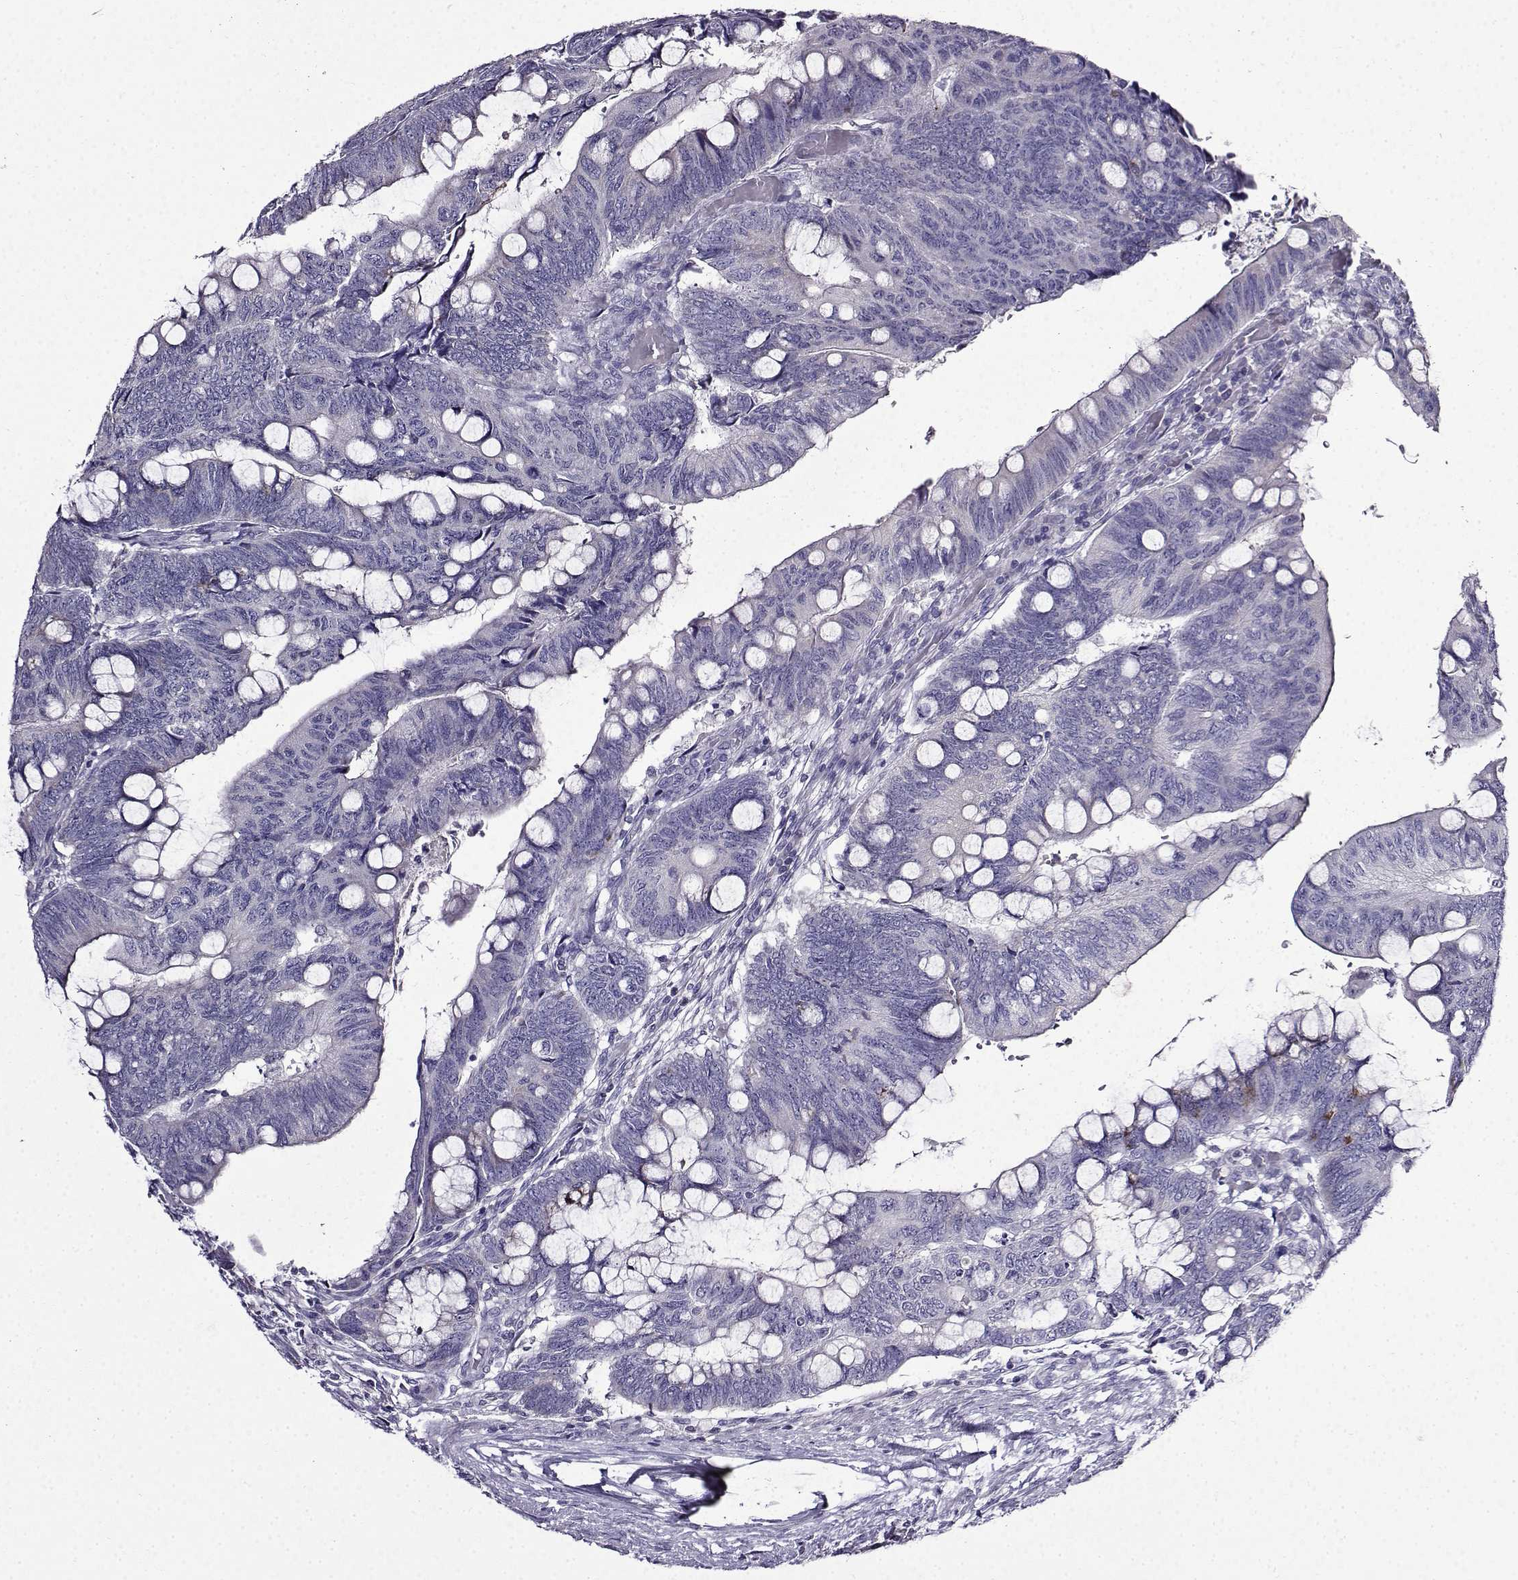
{"staining": {"intensity": "negative", "quantity": "none", "location": "none"}, "tissue": "colorectal cancer", "cell_type": "Tumor cells", "image_type": "cancer", "snomed": [{"axis": "morphology", "description": "Normal tissue, NOS"}, {"axis": "morphology", "description": "Adenocarcinoma, NOS"}, {"axis": "topography", "description": "Rectum"}], "caption": "Colorectal adenocarcinoma was stained to show a protein in brown. There is no significant positivity in tumor cells. (Brightfield microscopy of DAB (3,3'-diaminobenzidine) immunohistochemistry (IHC) at high magnification).", "gene": "TMEM266", "patient": {"sex": "male", "age": 92}}